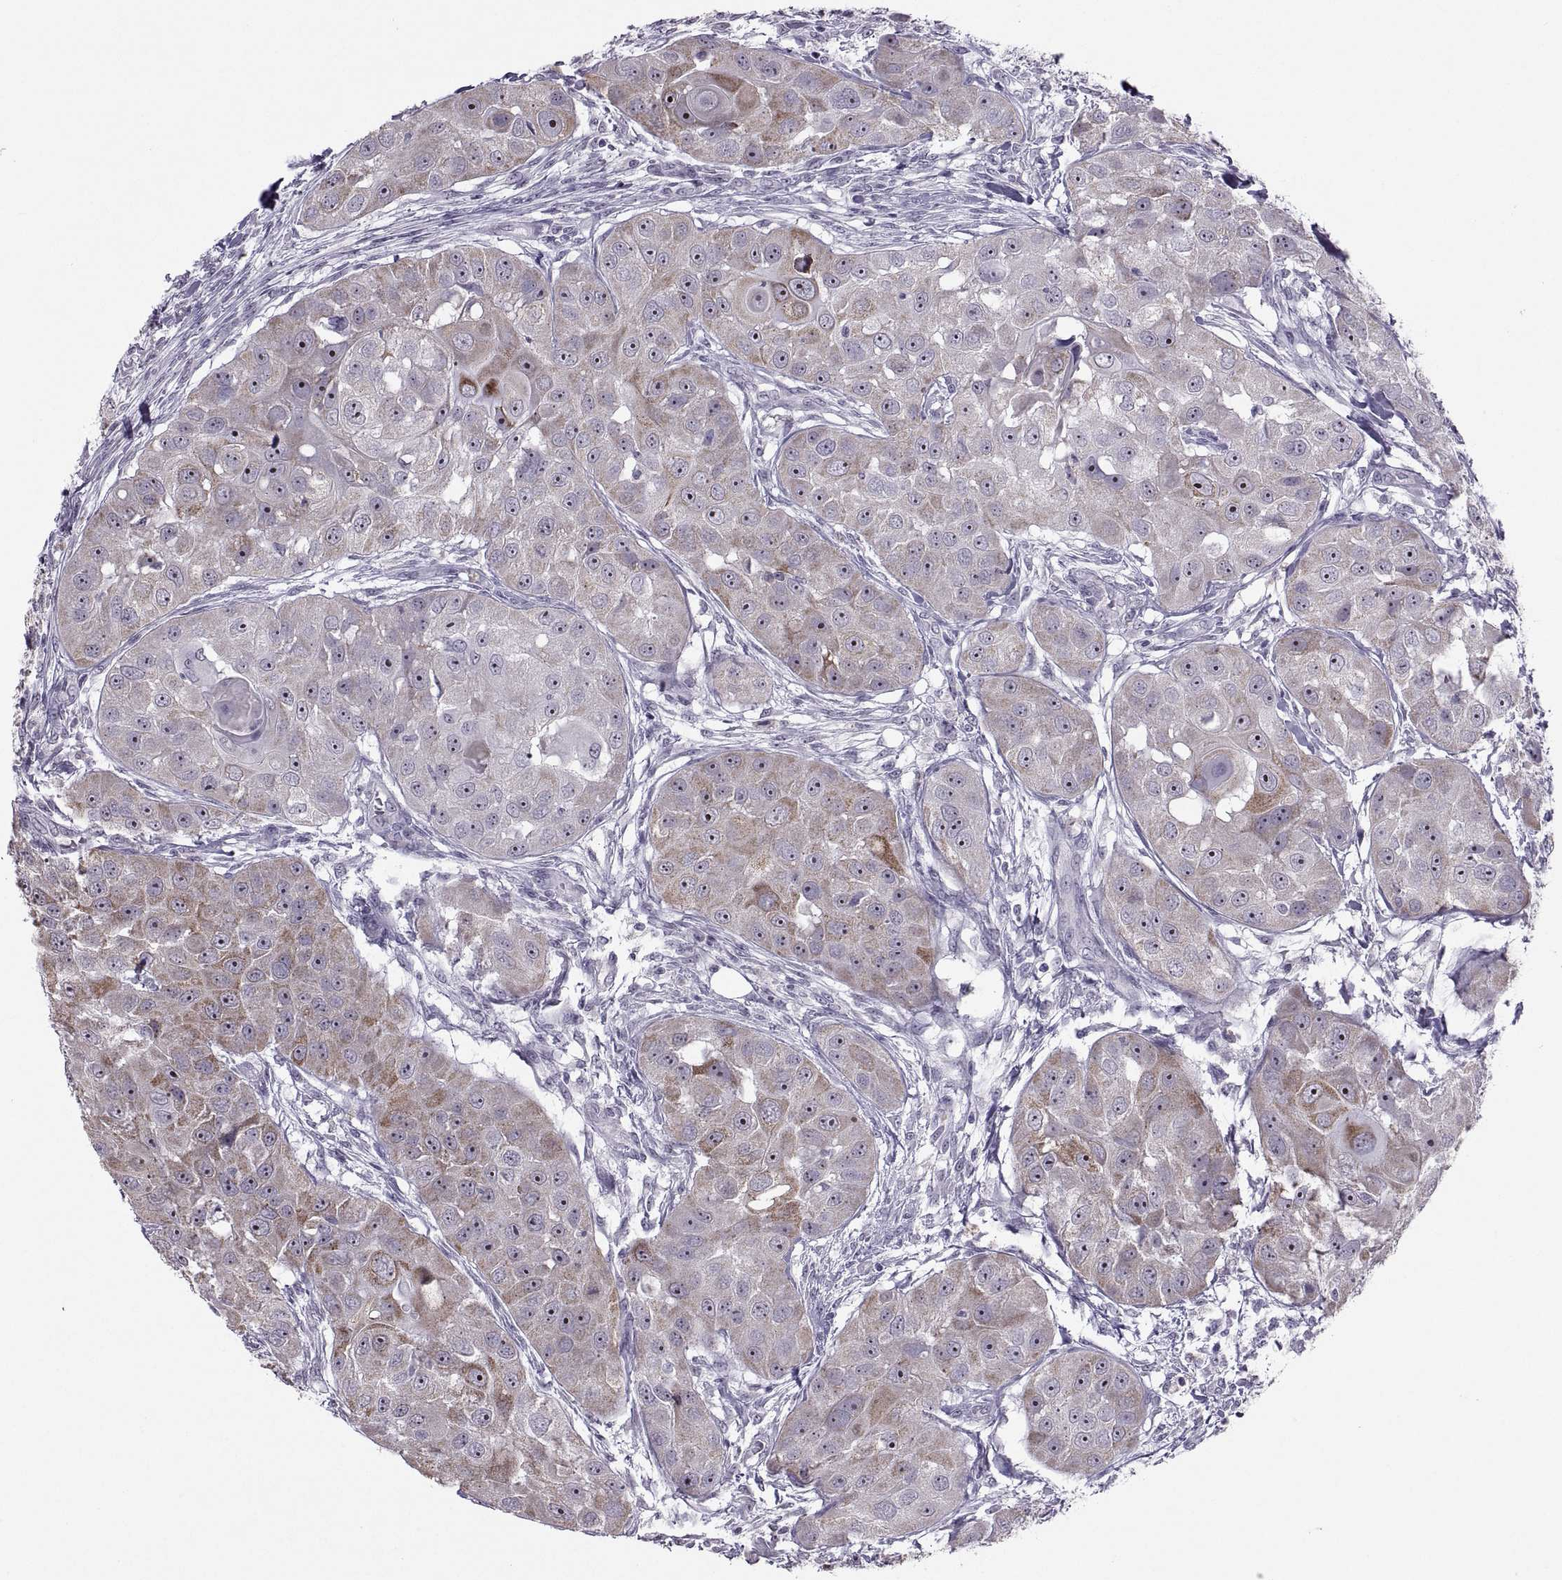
{"staining": {"intensity": "moderate", "quantity": "25%-75%", "location": "cytoplasmic/membranous"}, "tissue": "head and neck cancer", "cell_type": "Tumor cells", "image_type": "cancer", "snomed": [{"axis": "morphology", "description": "Squamous cell carcinoma, NOS"}, {"axis": "topography", "description": "Head-Neck"}], "caption": "A histopathology image of head and neck squamous cell carcinoma stained for a protein exhibits moderate cytoplasmic/membranous brown staining in tumor cells.", "gene": "ASIC2", "patient": {"sex": "male", "age": 51}}